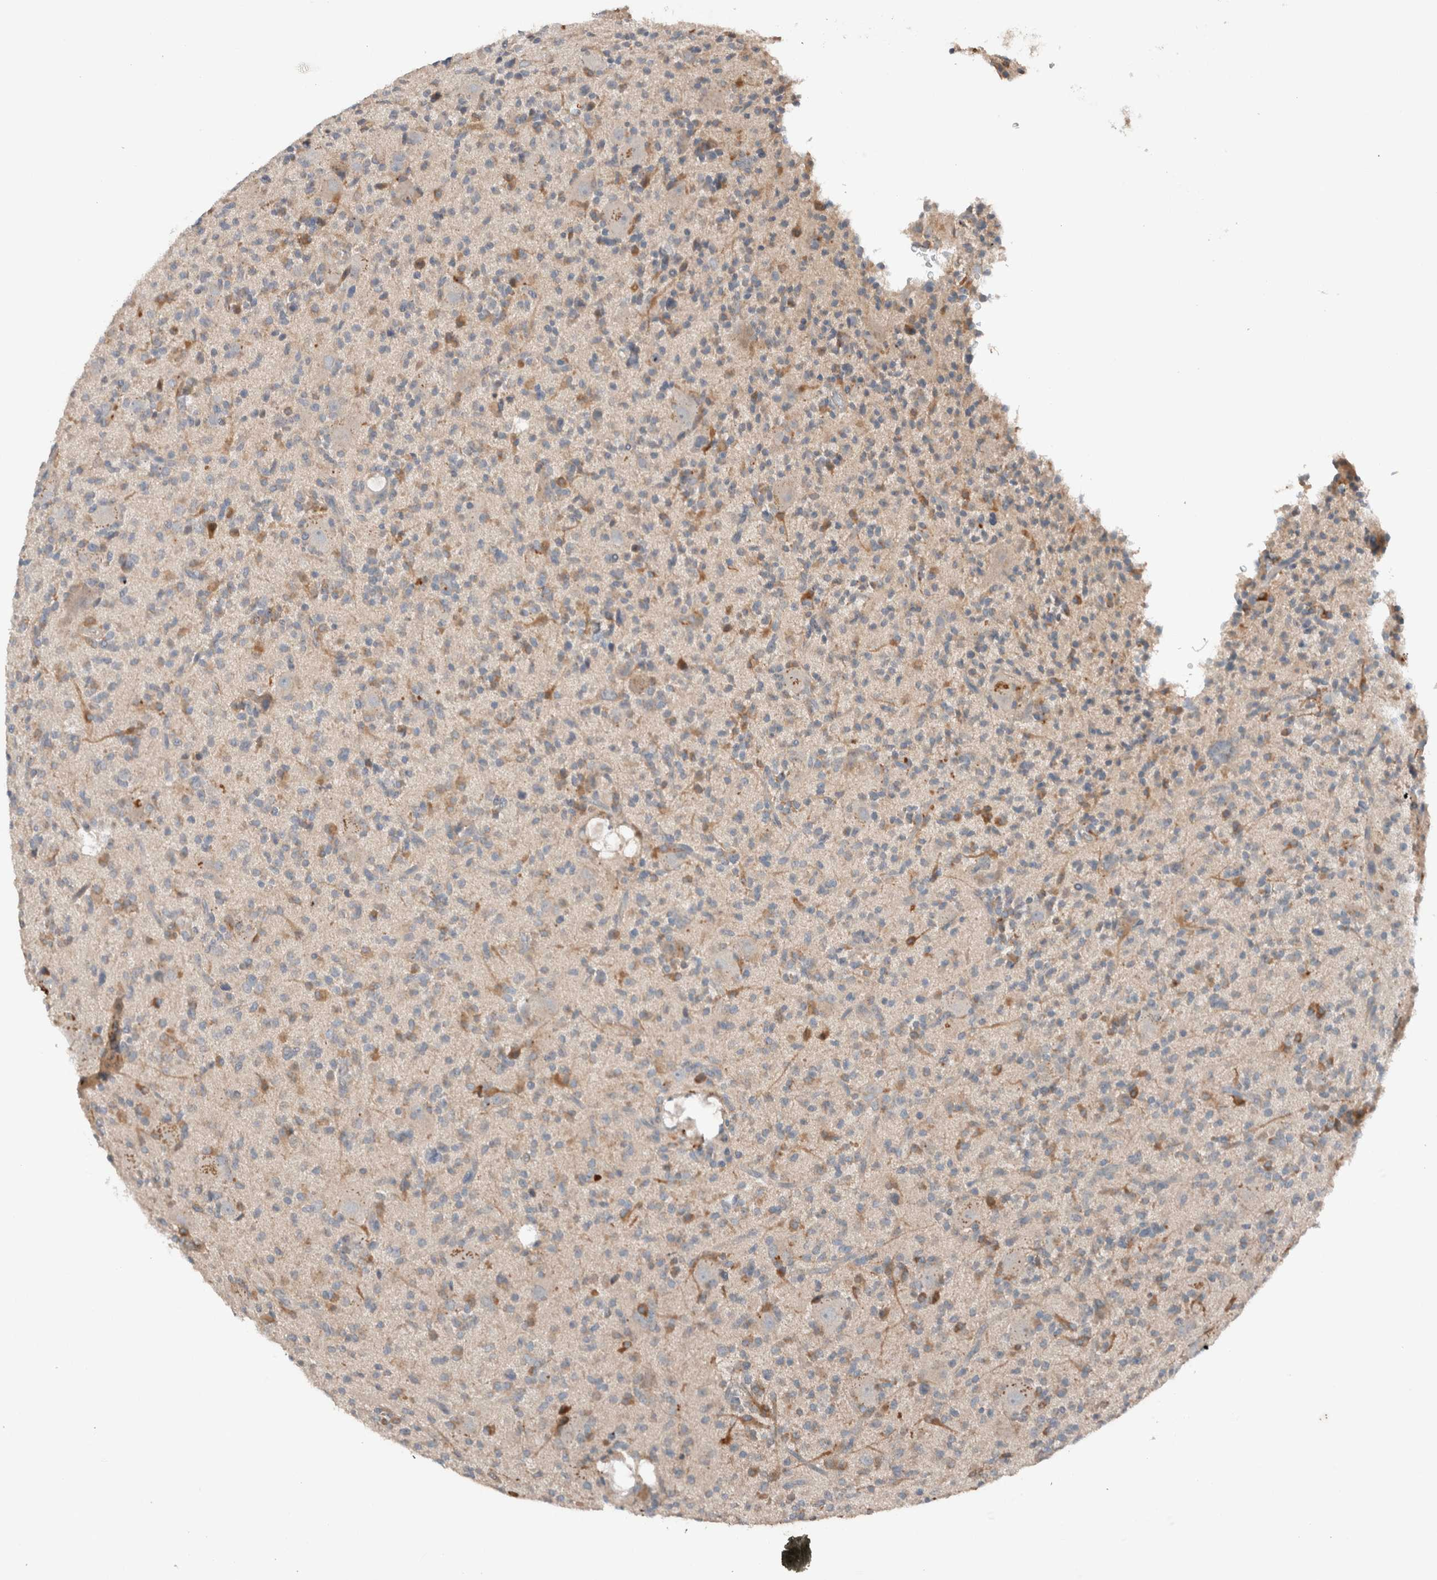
{"staining": {"intensity": "weak", "quantity": "25%-75%", "location": "cytoplasmic/membranous"}, "tissue": "glioma", "cell_type": "Tumor cells", "image_type": "cancer", "snomed": [{"axis": "morphology", "description": "Glioma, malignant, High grade"}, {"axis": "topography", "description": "Brain"}], "caption": "Weak cytoplasmic/membranous expression is present in about 25%-75% of tumor cells in glioma.", "gene": "UGCG", "patient": {"sex": "male", "age": 34}}